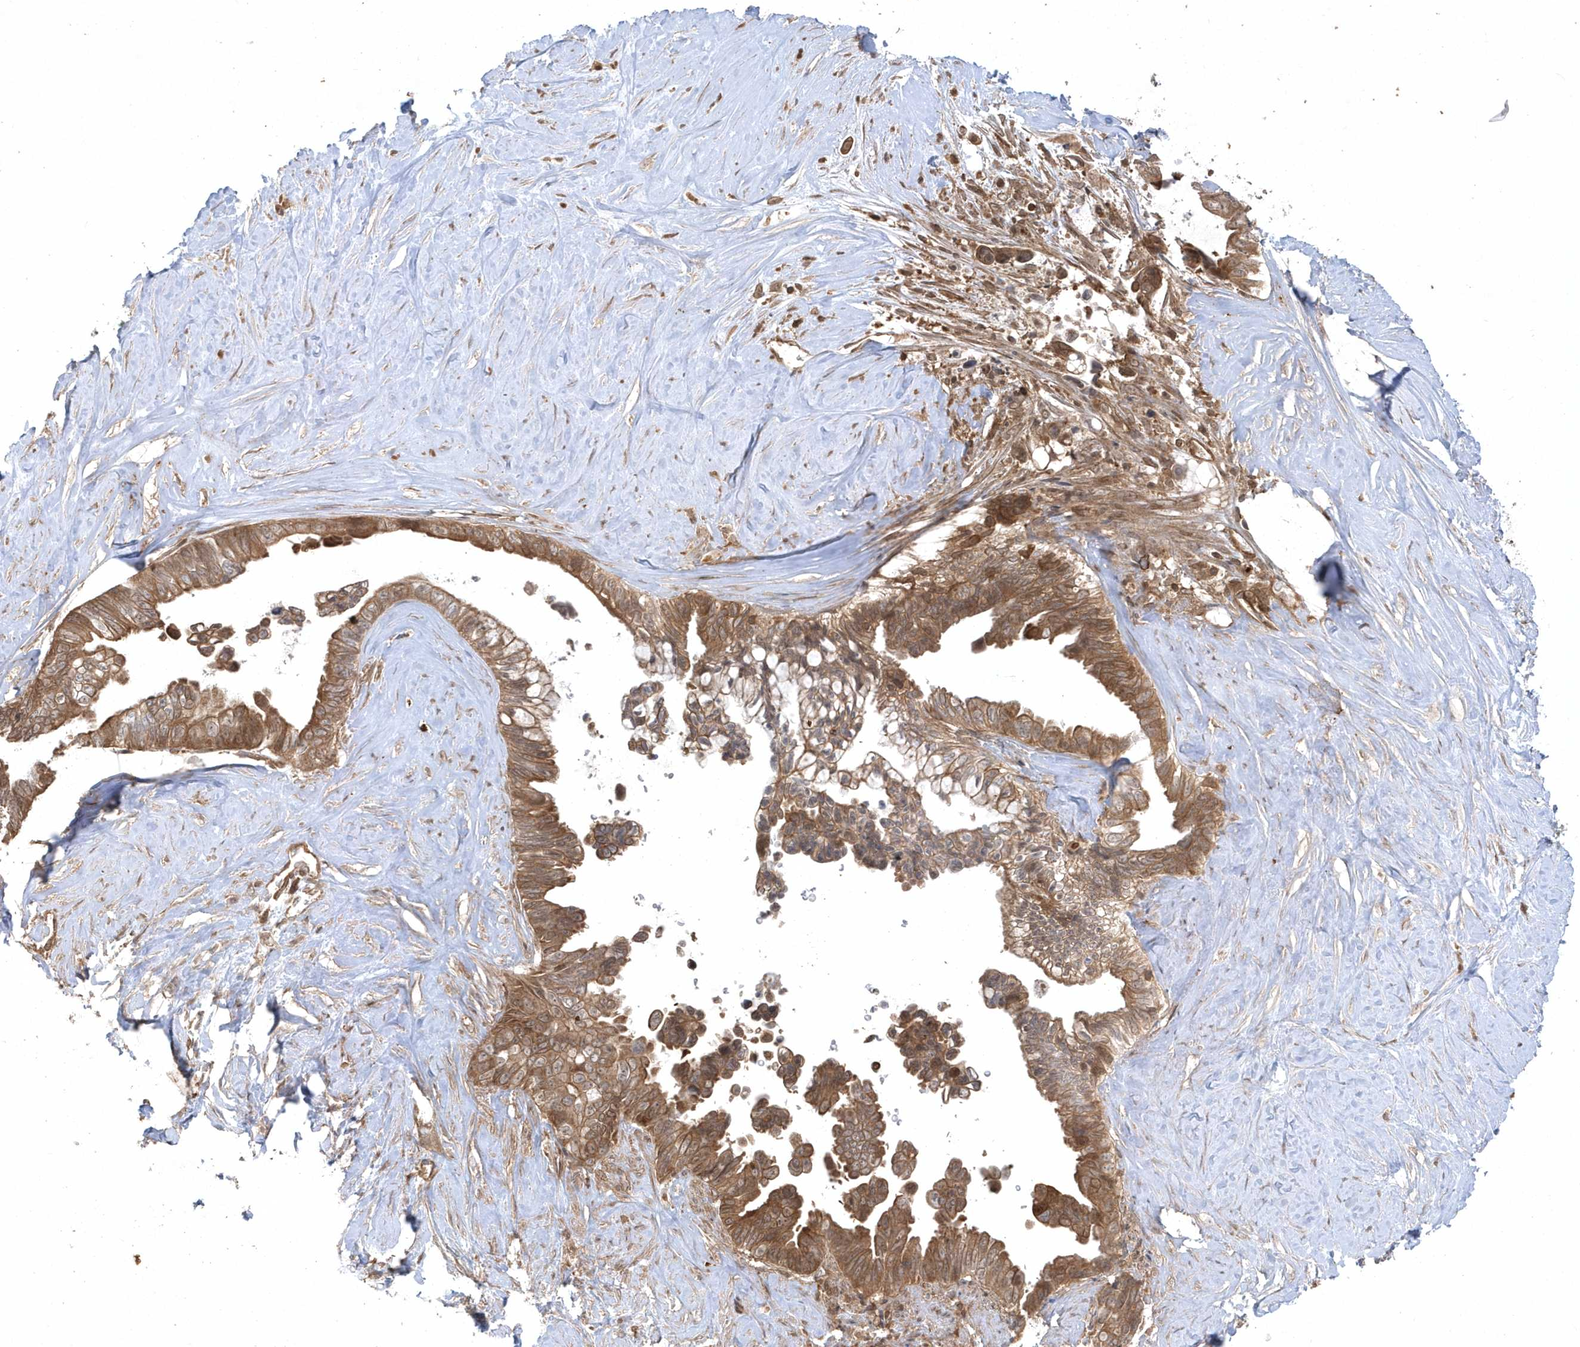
{"staining": {"intensity": "moderate", "quantity": ">75%", "location": "cytoplasmic/membranous"}, "tissue": "pancreatic cancer", "cell_type": "Tumor cells", "image_type": "cancer", "snomed": [{"axis": "morphology", "description": "Adenocarcinoma, NOS"}, {"axis": "topography", "description": "Pancreas"}], "caption": "Immunohistochemical staining of human pancreatic cancer exhibits medium levels of moderate cytoplasmic/membranous positivity in approximately >75% of tumor cells.", "gene": "ACYP1", "patient": {"sex": "female", "age": 72}}